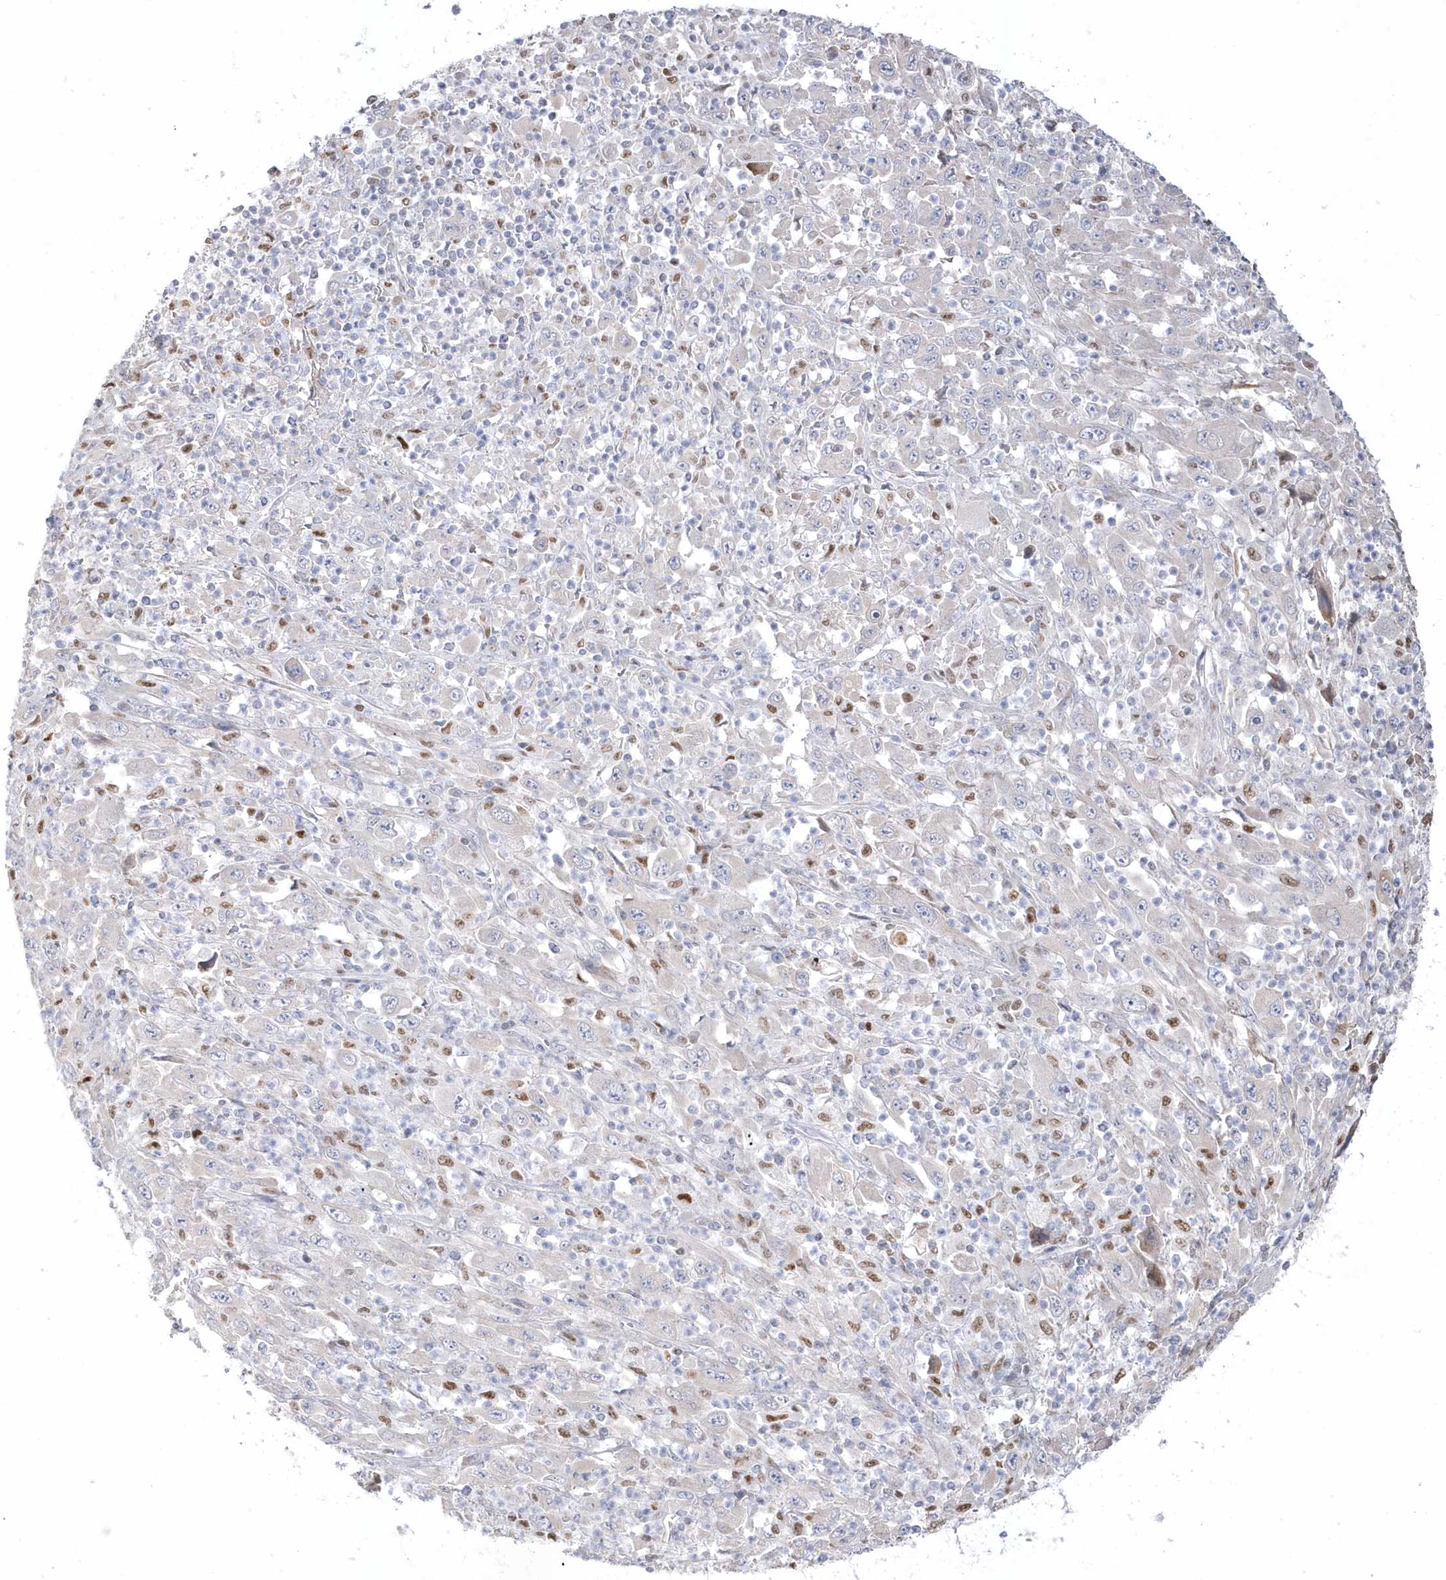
{"staining": {"intensity": "negative", "quantity": "none", "location": "none"}, "tissue": "melanoma", "cell_type": "Tumor cells", "image_type": "cancer", "snomed": [{"axis": "morphology", "description": "Malignant melanoma, Metastatic site"}, {"axis": "topography", "description": "Skin"}], "caption": "Immunohistochemical staining of melanoma displays no significant staining in tumor cells.", "gene": "GTPBP6", "patient": {"sex": "female", "age": 56}}